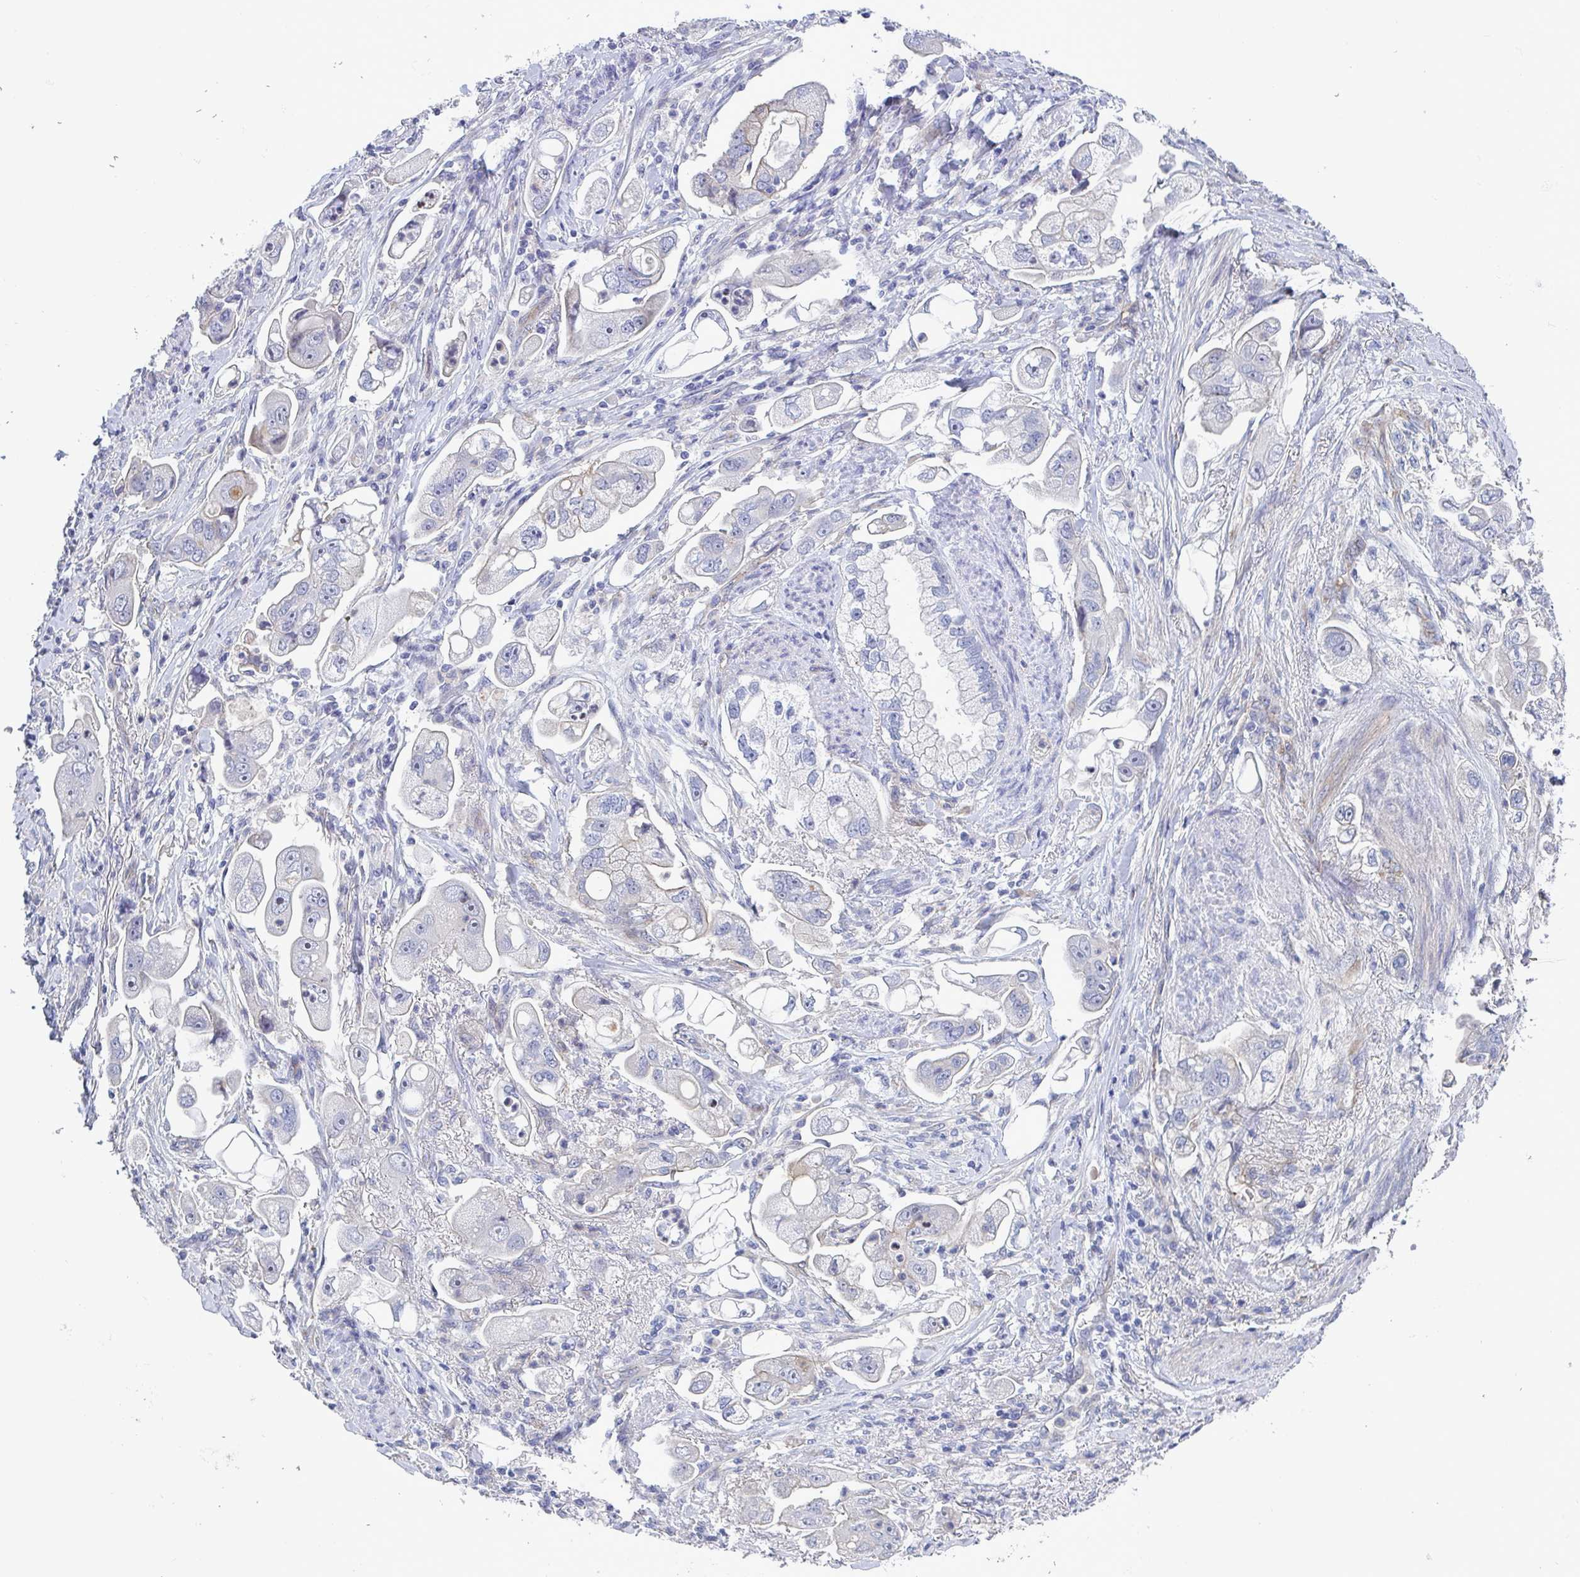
{"staining": {"intensity": "negative", "quantity": "none", "location": "none"}, "tissue": "stomach cancer", "cell_type": "Tumor cells", "image_type": "cancer", "snomed": [{"axis": "morphology", "description": "Adenocarcinoma, NOS"}, {"axis": "topography", "description": "Stomach"}], "caption": "Protein analysis of adenocarcinoma (stomach) displays no significant expression in tumor cells. (DAB (3,3'-diaminobenzidine) IHC with hematoxylin counter stain).", "gene": "ST14", "patient": {"sex": "male", "age": 62}}